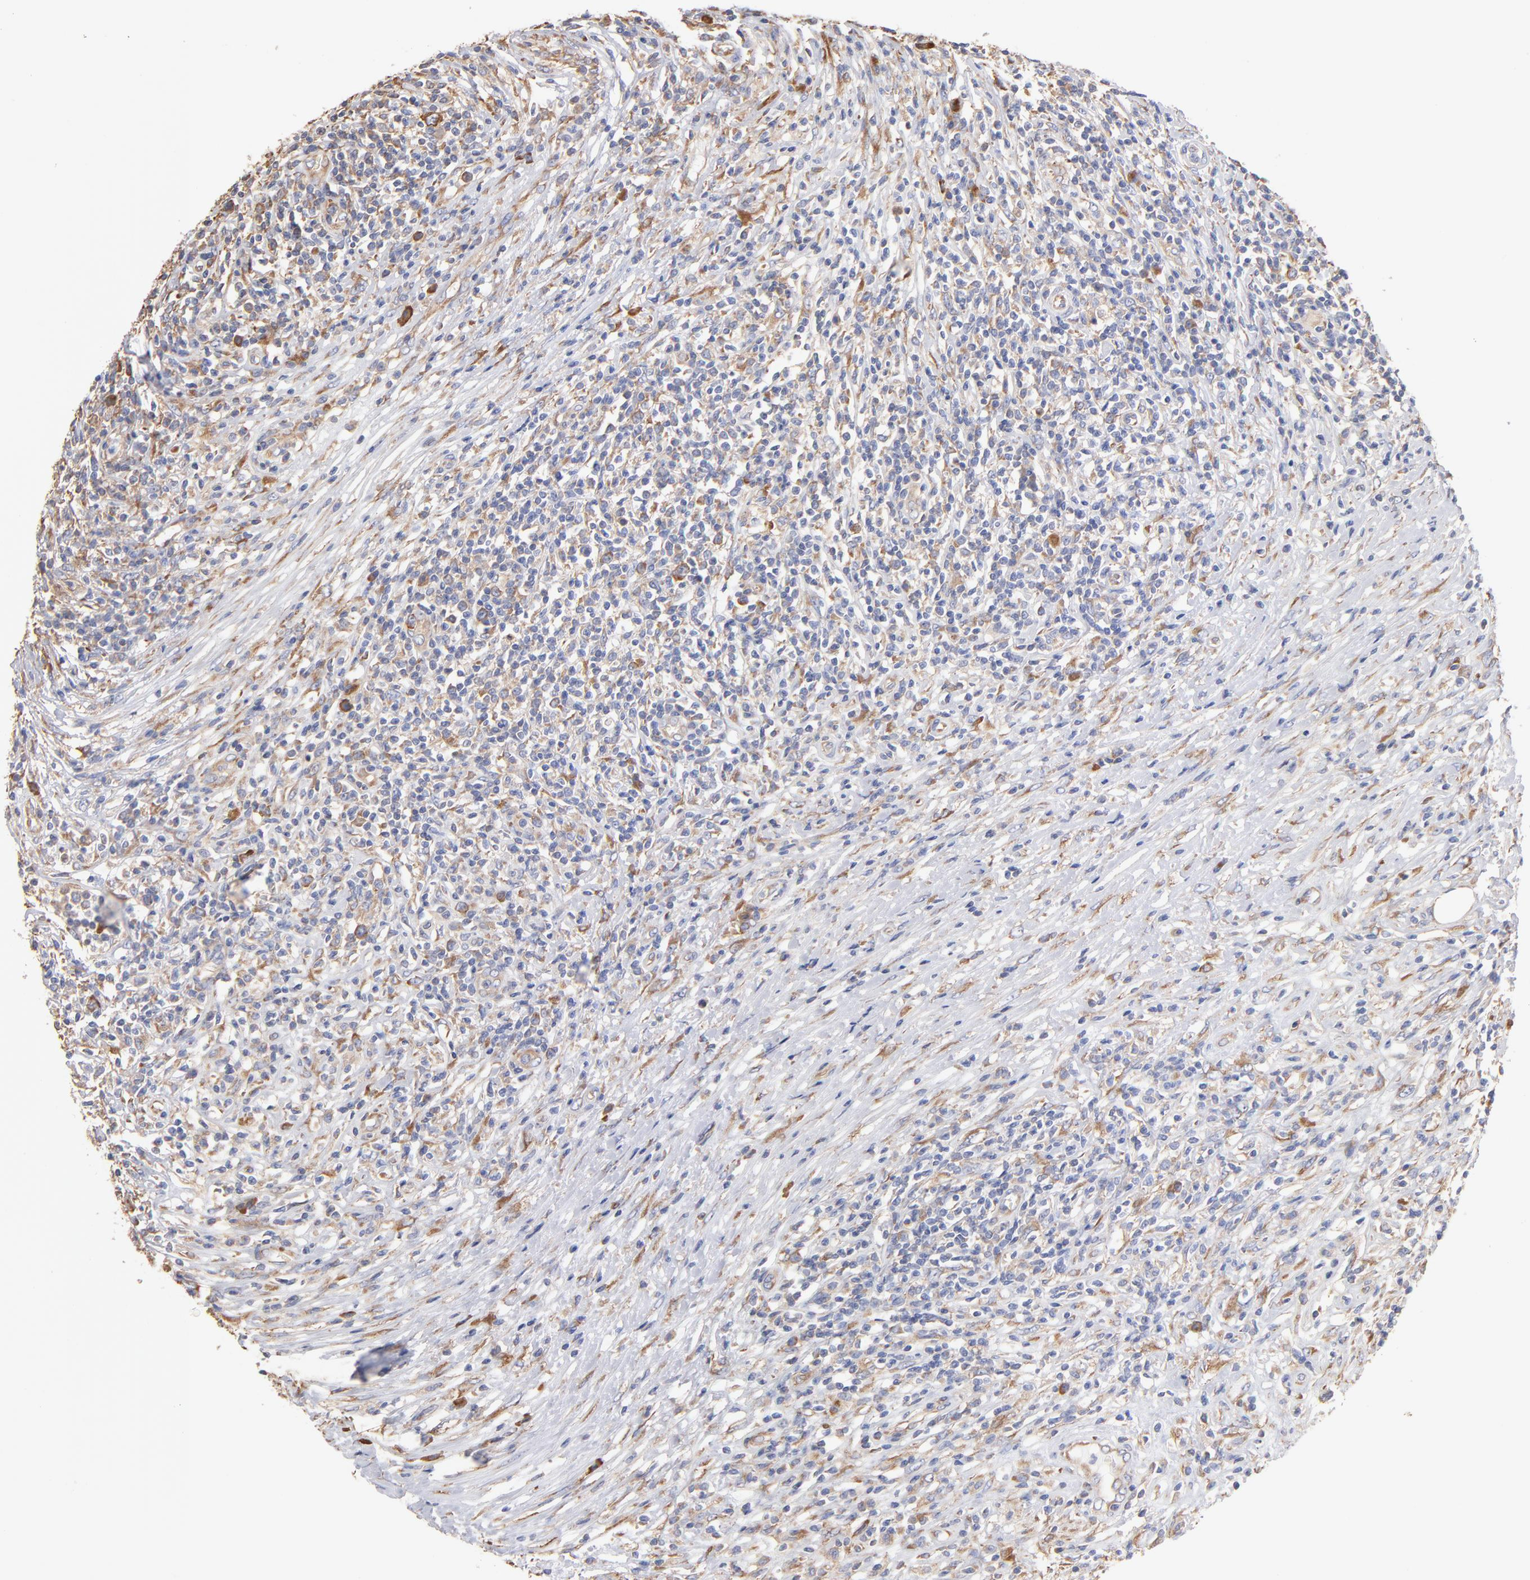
{"staining": {"intensity": "negative", "quantity": "none", "location": "none"}, "tissue": "lymphoma", "cell_type": "Tumor cells", "image_type": "cancer", "snomed": [{"axis": "morphology", "description": "Malignant lymphoma, non-Hodgkin's type, High grade"}, {"axis": "topography", "description": "Lymph node"}], "caption": "Tumor cells are negative for brown protein staining in high-grade malignant lymphoma, non-Hodgkin's type. (DAB (3,3'-diaminobenzidine) immunohistochemistry (IHC) with hematoxylin counter stain).", "gene": "RPL9", "patient": {"sex": "female", "age": 84}}